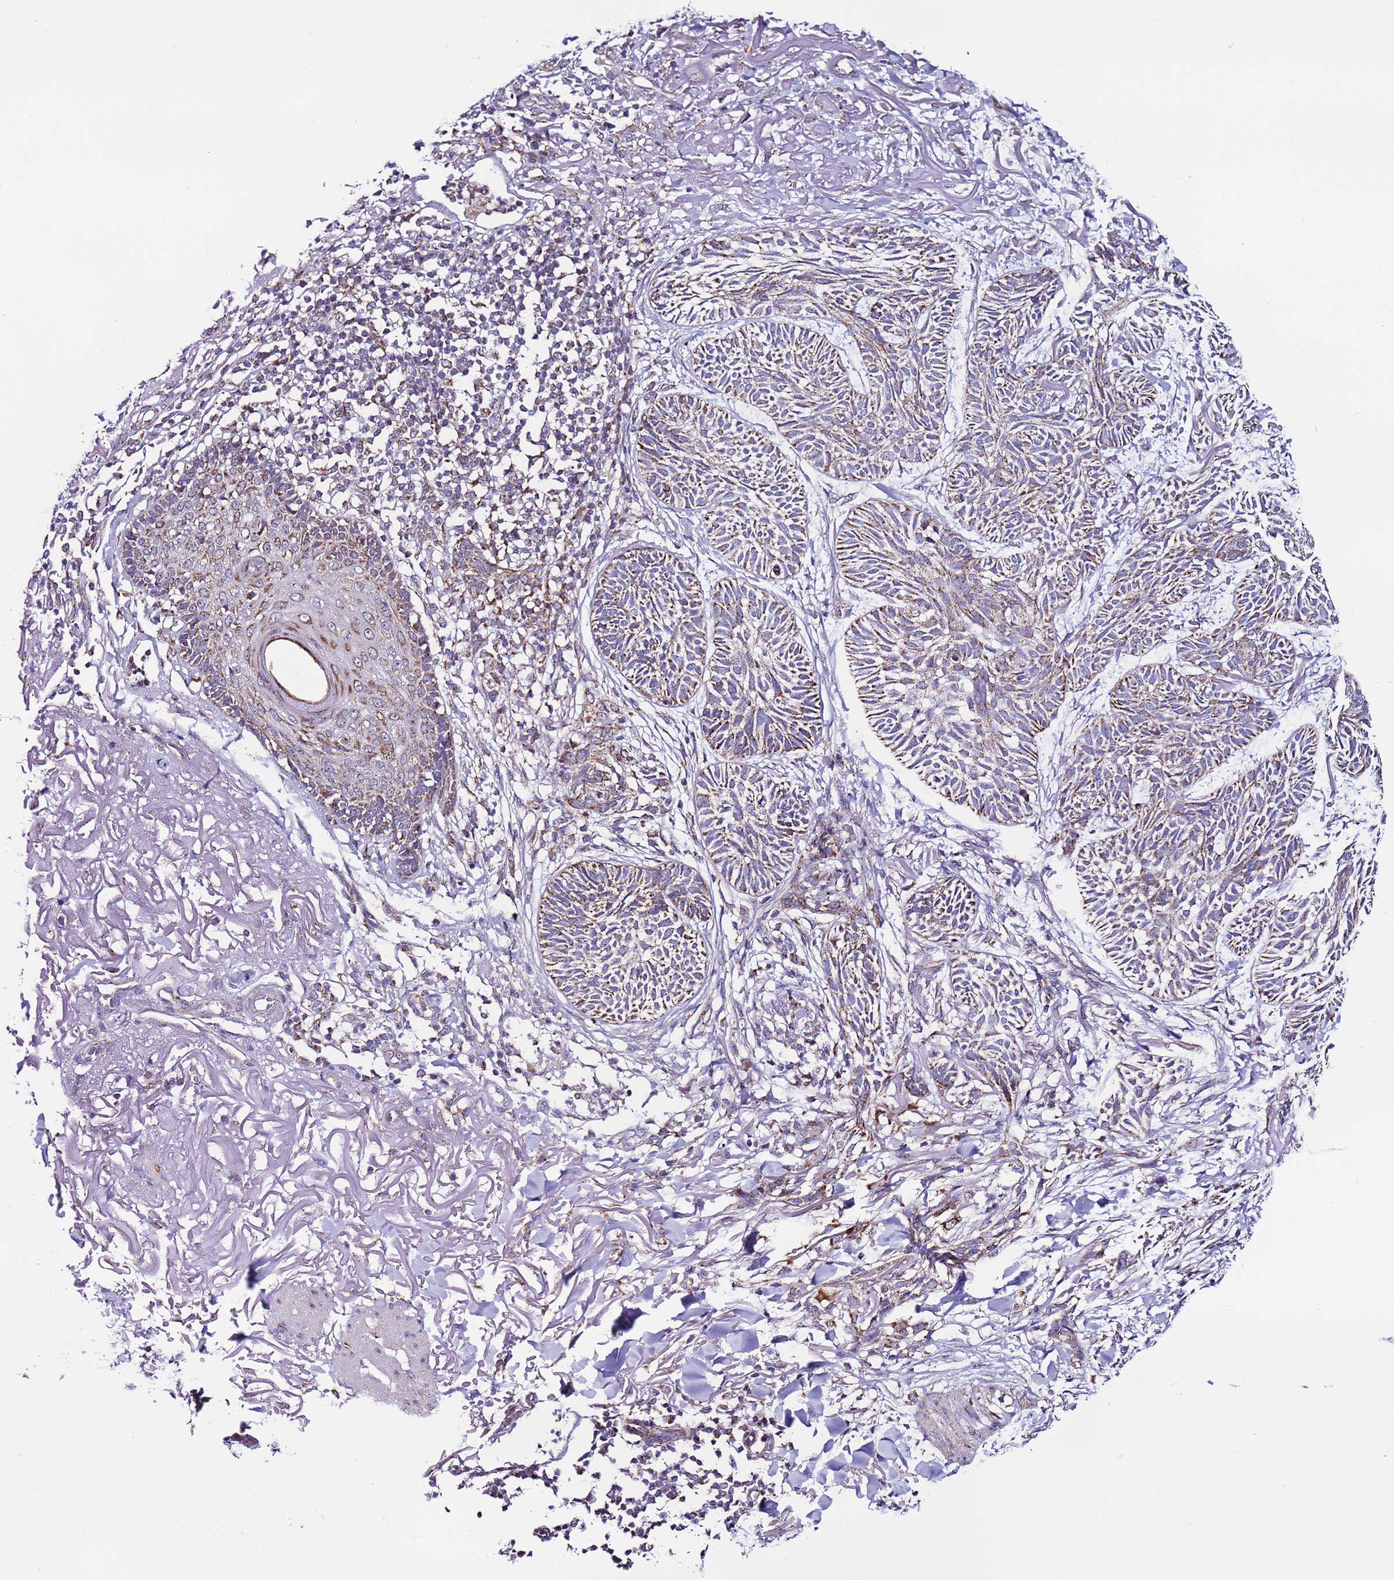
{"staining": {"intensity": "moderate", "quantity": ">75%", "location": "cytoplasmic/membranous"}, "tissue": "skin cancer", "cell_type": "Tumor cells", "image_type": "cancer", "snomed": [{"axis": "morphology", "description": "Normal tissue, NOS"}, {"axis": "morphology", "description": "Basal cell carcinoma"}, {"axis": "topography", "description": "Skin"}], "caption": "Immunohistochemical staining of skin cancer (basal cell carcinoma) shows medium levels of moderate cytoplasmic/membranous staining in about >75% of tumor cells.", "gene": "UEVLD", "patient": {"sex": "male", "age": 66}}